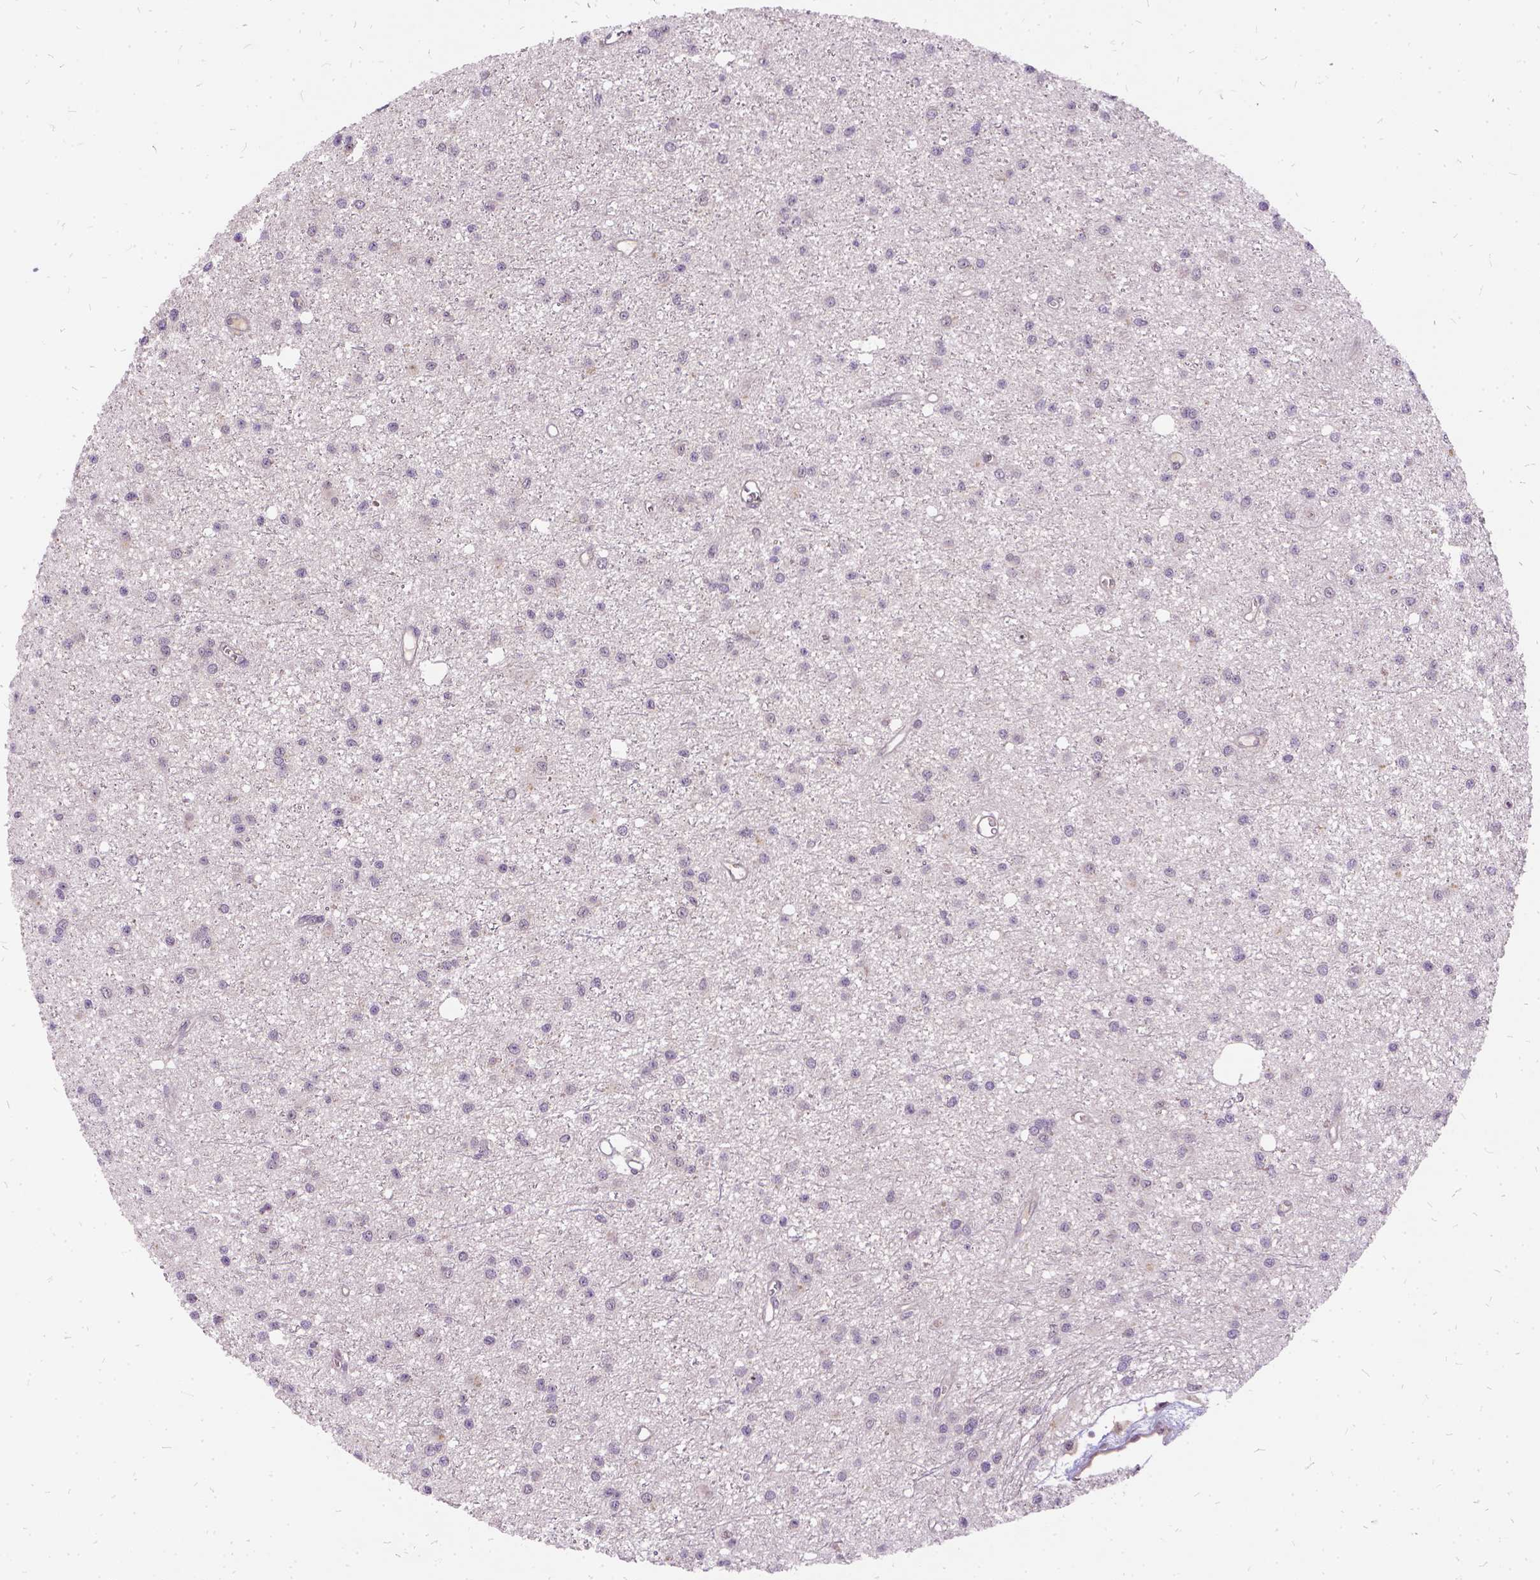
{"staining": {"intensity": "negative", "quantity": "none", "location": "none"}, "tissue": "glioma", "cell_type": "Tumor cells", "image_type": "cancer", "snomed": [{"axis": "morphology", "description": "Glioma, malignant, Low grade"}, {"axis": "topography", "description": "Brain"}], "caption": "Photomicrograph shows no significant protein expression in tumor cells of glioma. (Stains: DAB IHC with hematoxylin counter stain, Microscopy: brightfield microscopy at high magnification).", "gene": "ILRUN", "patient": {"sex": "male", "age": 27}}